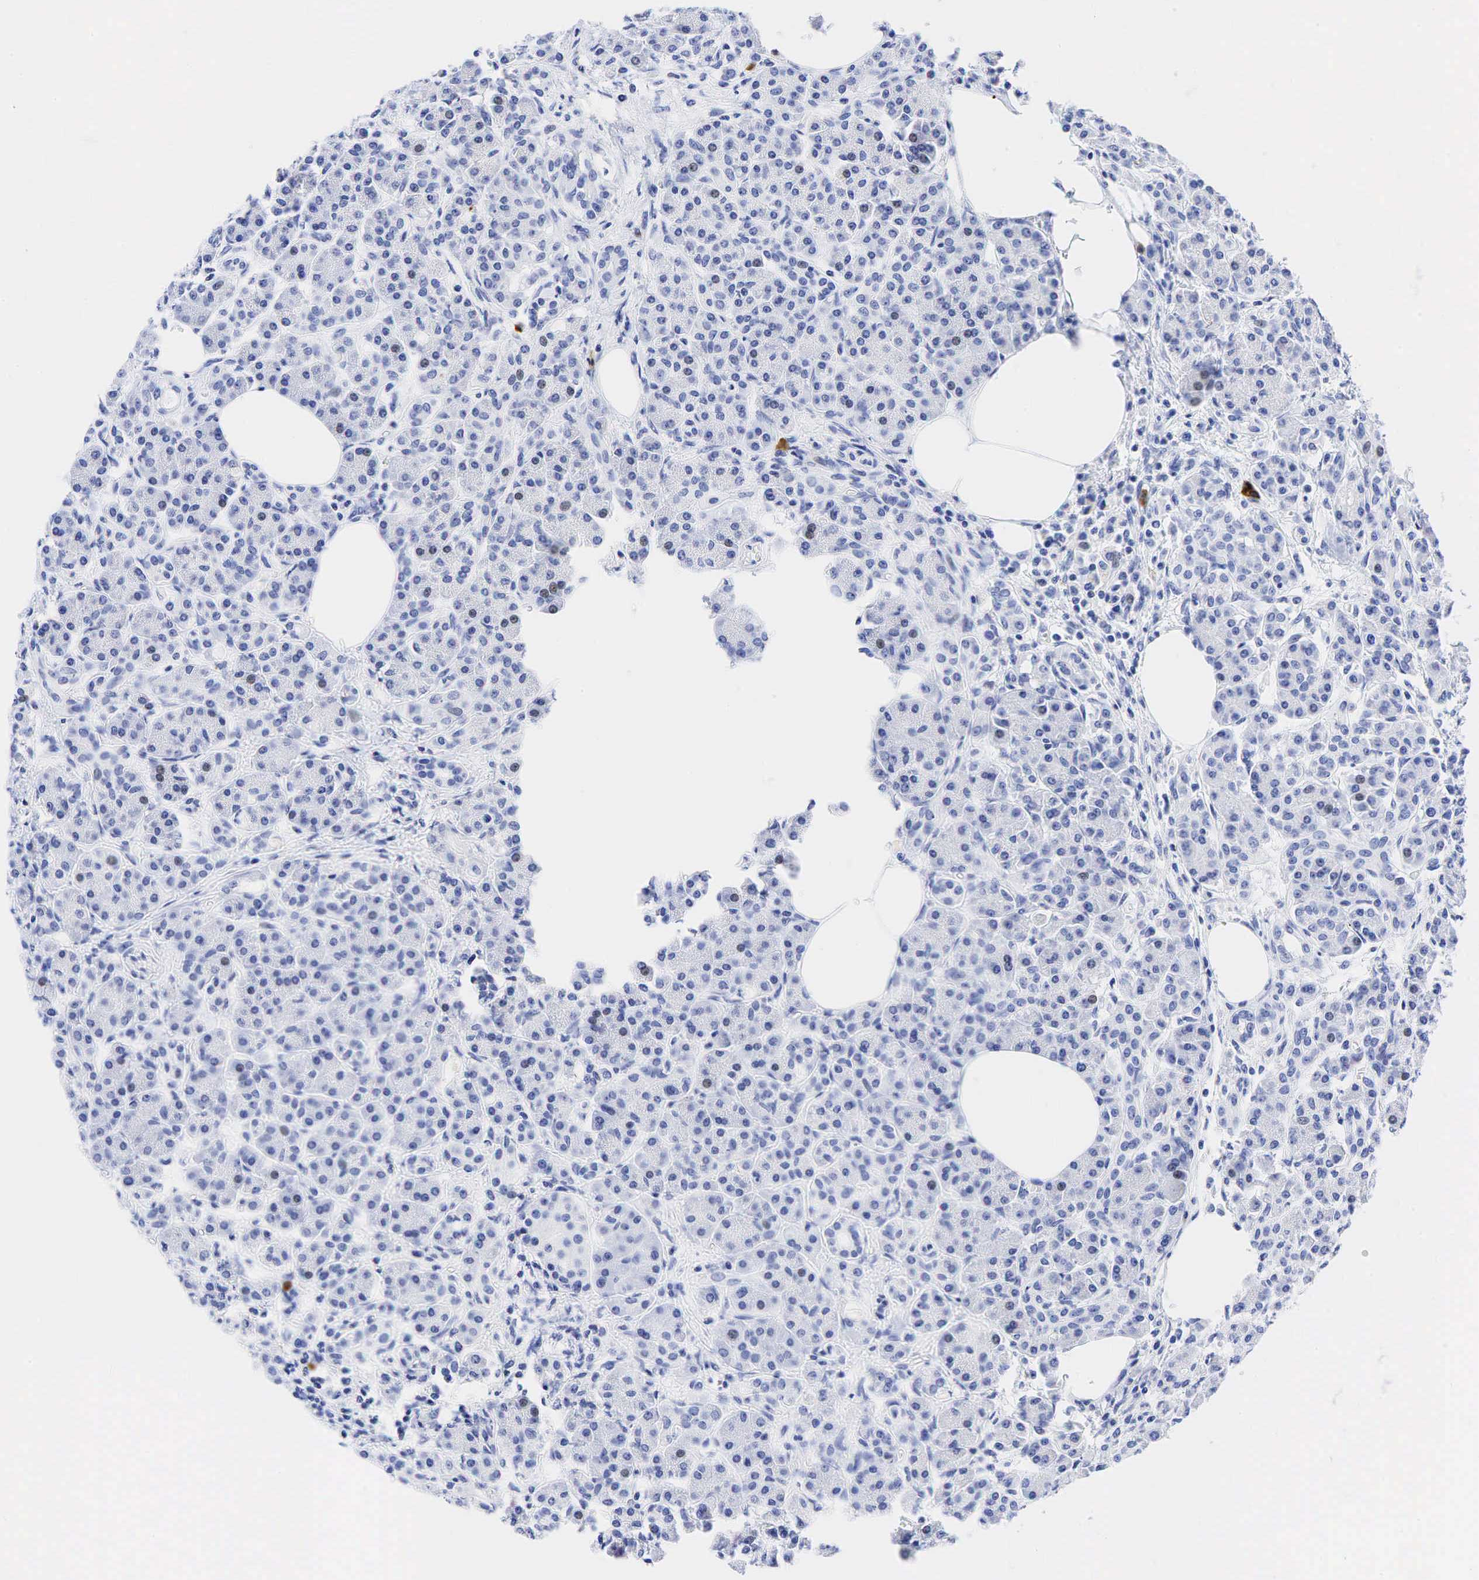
{"staining": {"intensity": "weak", "quantity": "<25%", "location": "nuclear"}, "tissue": "pancreas", "cell_type": "Exocrine glandular cells", "image_type": "normal", "snomed": [{"axis": "morphology", "description": "Normal tissue, NOS"}, {"axis": "topography", "description": "Pancreas"}], "caption": "Protein analysis of benign pancreas shows no significant positivity in exocrine glandular cells. (DAB (3,3'-diaminobenzidine) immunohistochemistry (IHC), high magnification).", "gene": "CD79A", "patient": {"sex": "female", "age": 73}}